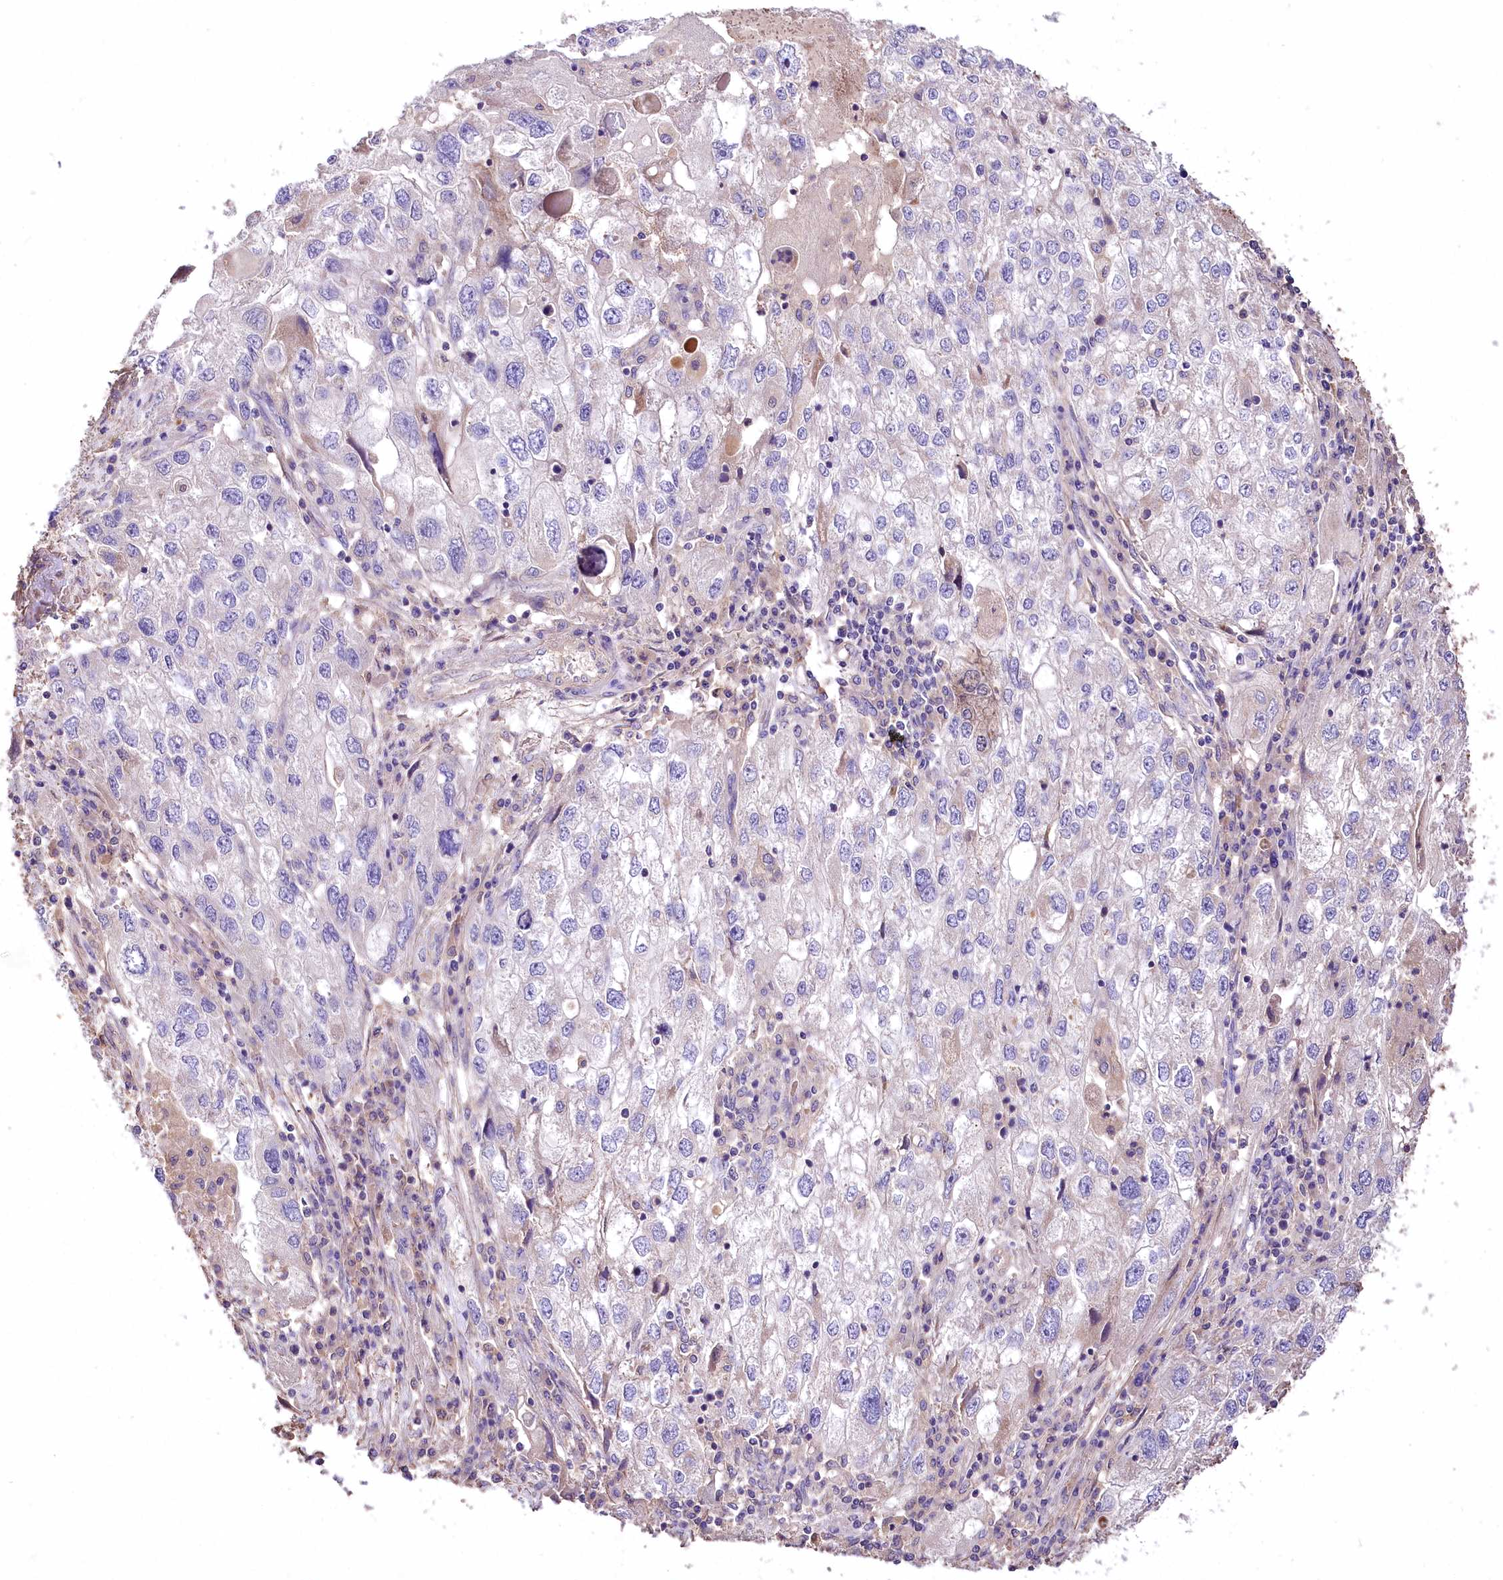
{"staining": {"intensity": "negative", "quantity": "none", "location": "none"}, "tissue": "endometrial cancer", "cell_type": "Tumor cells", "image_type": "cancer", "snomed": [{"axis": "morphology", "description": "Adenocarcinoma, NOS"}, {"axis": "topography", "description": "Endometrium"}], "caption": "Tumor cells are negative for protein expression in human endometrial cancer.", "gene": "PCYOX1L", "patient": {"sex": "female", "age": 49}}